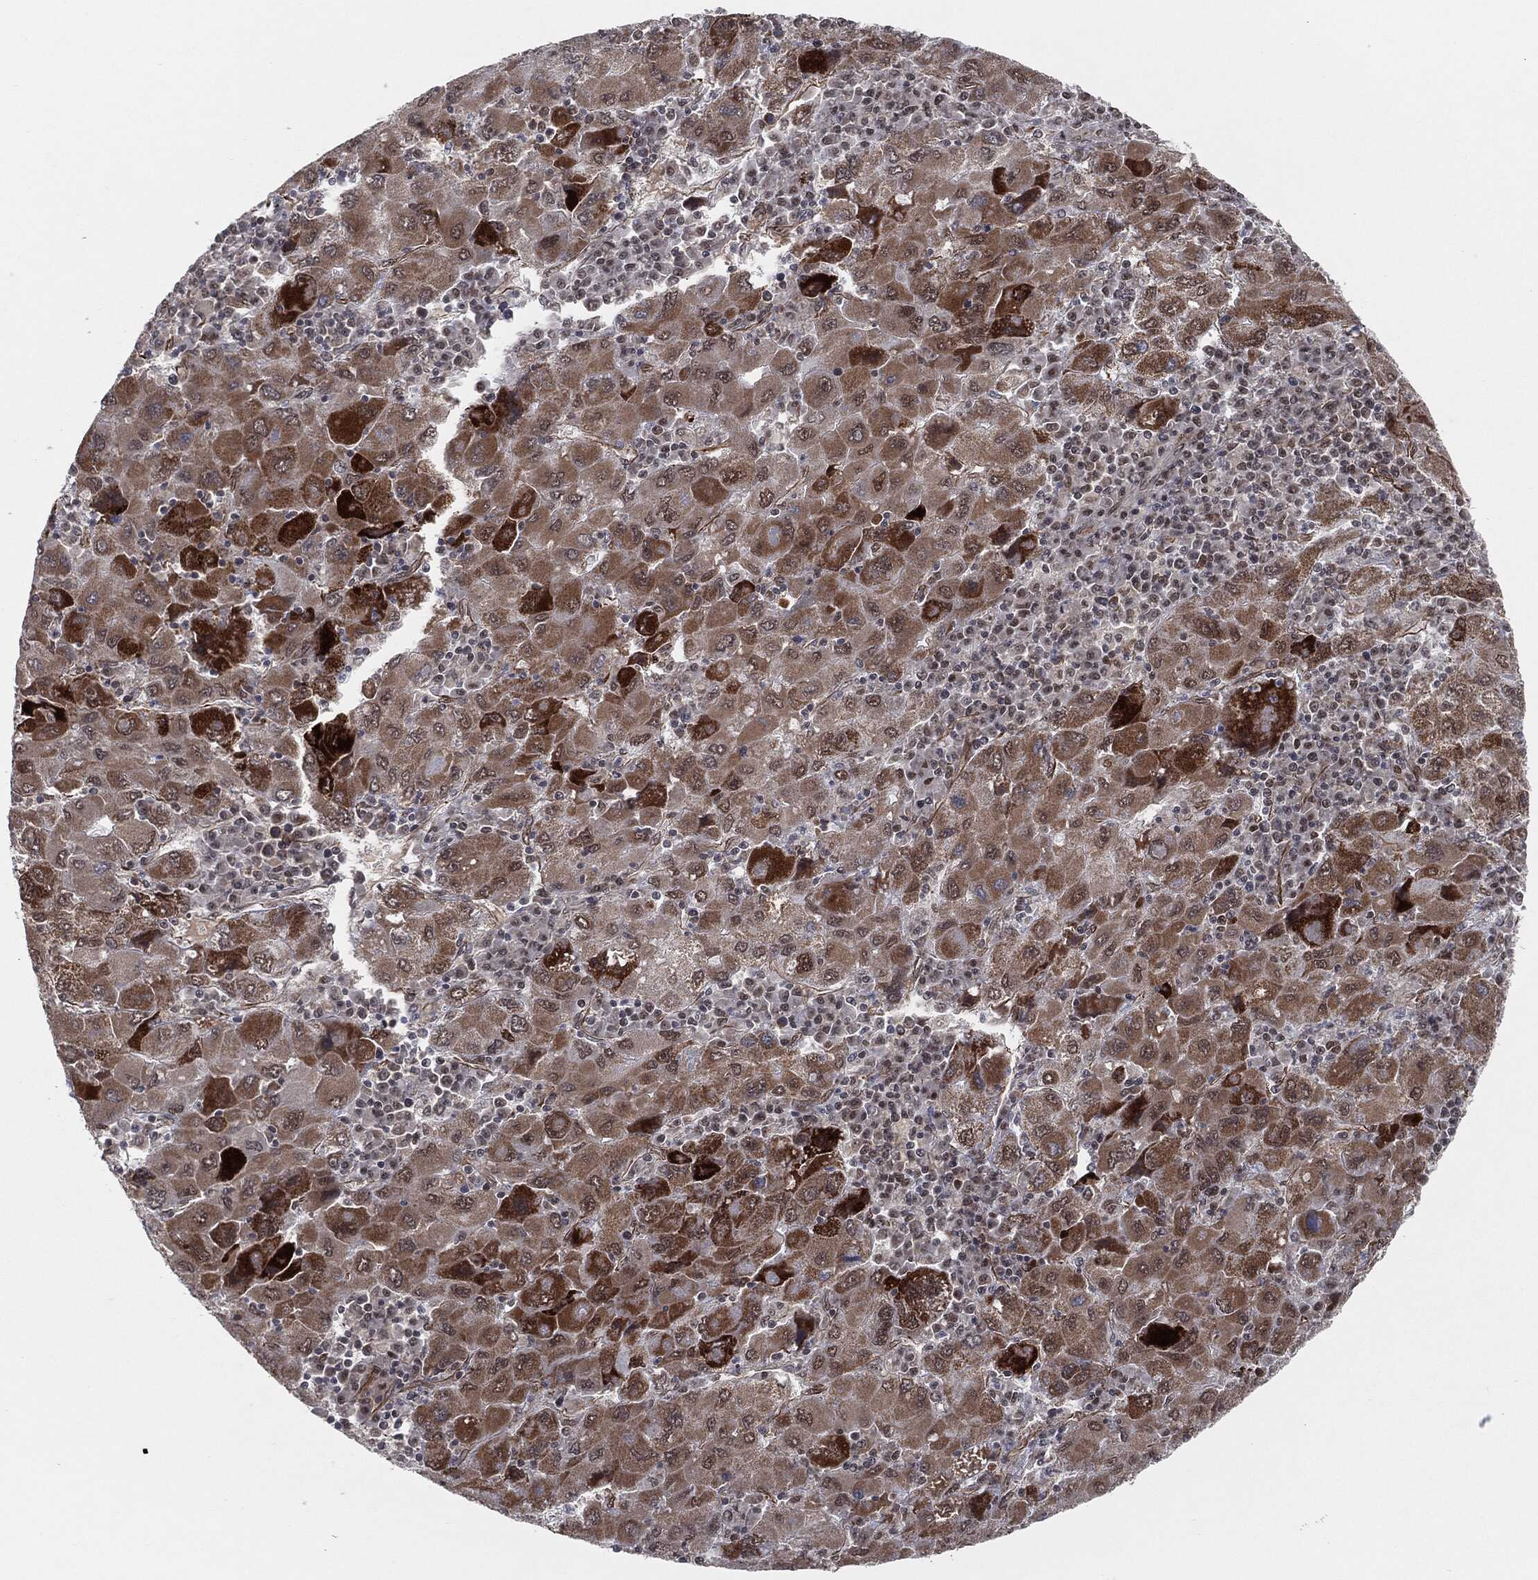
{"staining": {"intensity": "strong", "quantity": "<25%", "location": "cytoplasmic/membranous"}, "tissue": "liver cancer", "cell_type": "Tumor cells", "image_type": "cancer", "snomed": [{"axis": "morphology", "description": "Carcinoma, Hepatocellular, NOS"}, {"axis": "topography", "description": "Liver"}], "caption": "This is an image of IHC staining of liver cancer, which shows strong positivity in the cytoplasmic/membranous of tumor cells.", "gene": "TP53RK", "patient": {"sex": "male", "age": 75}}